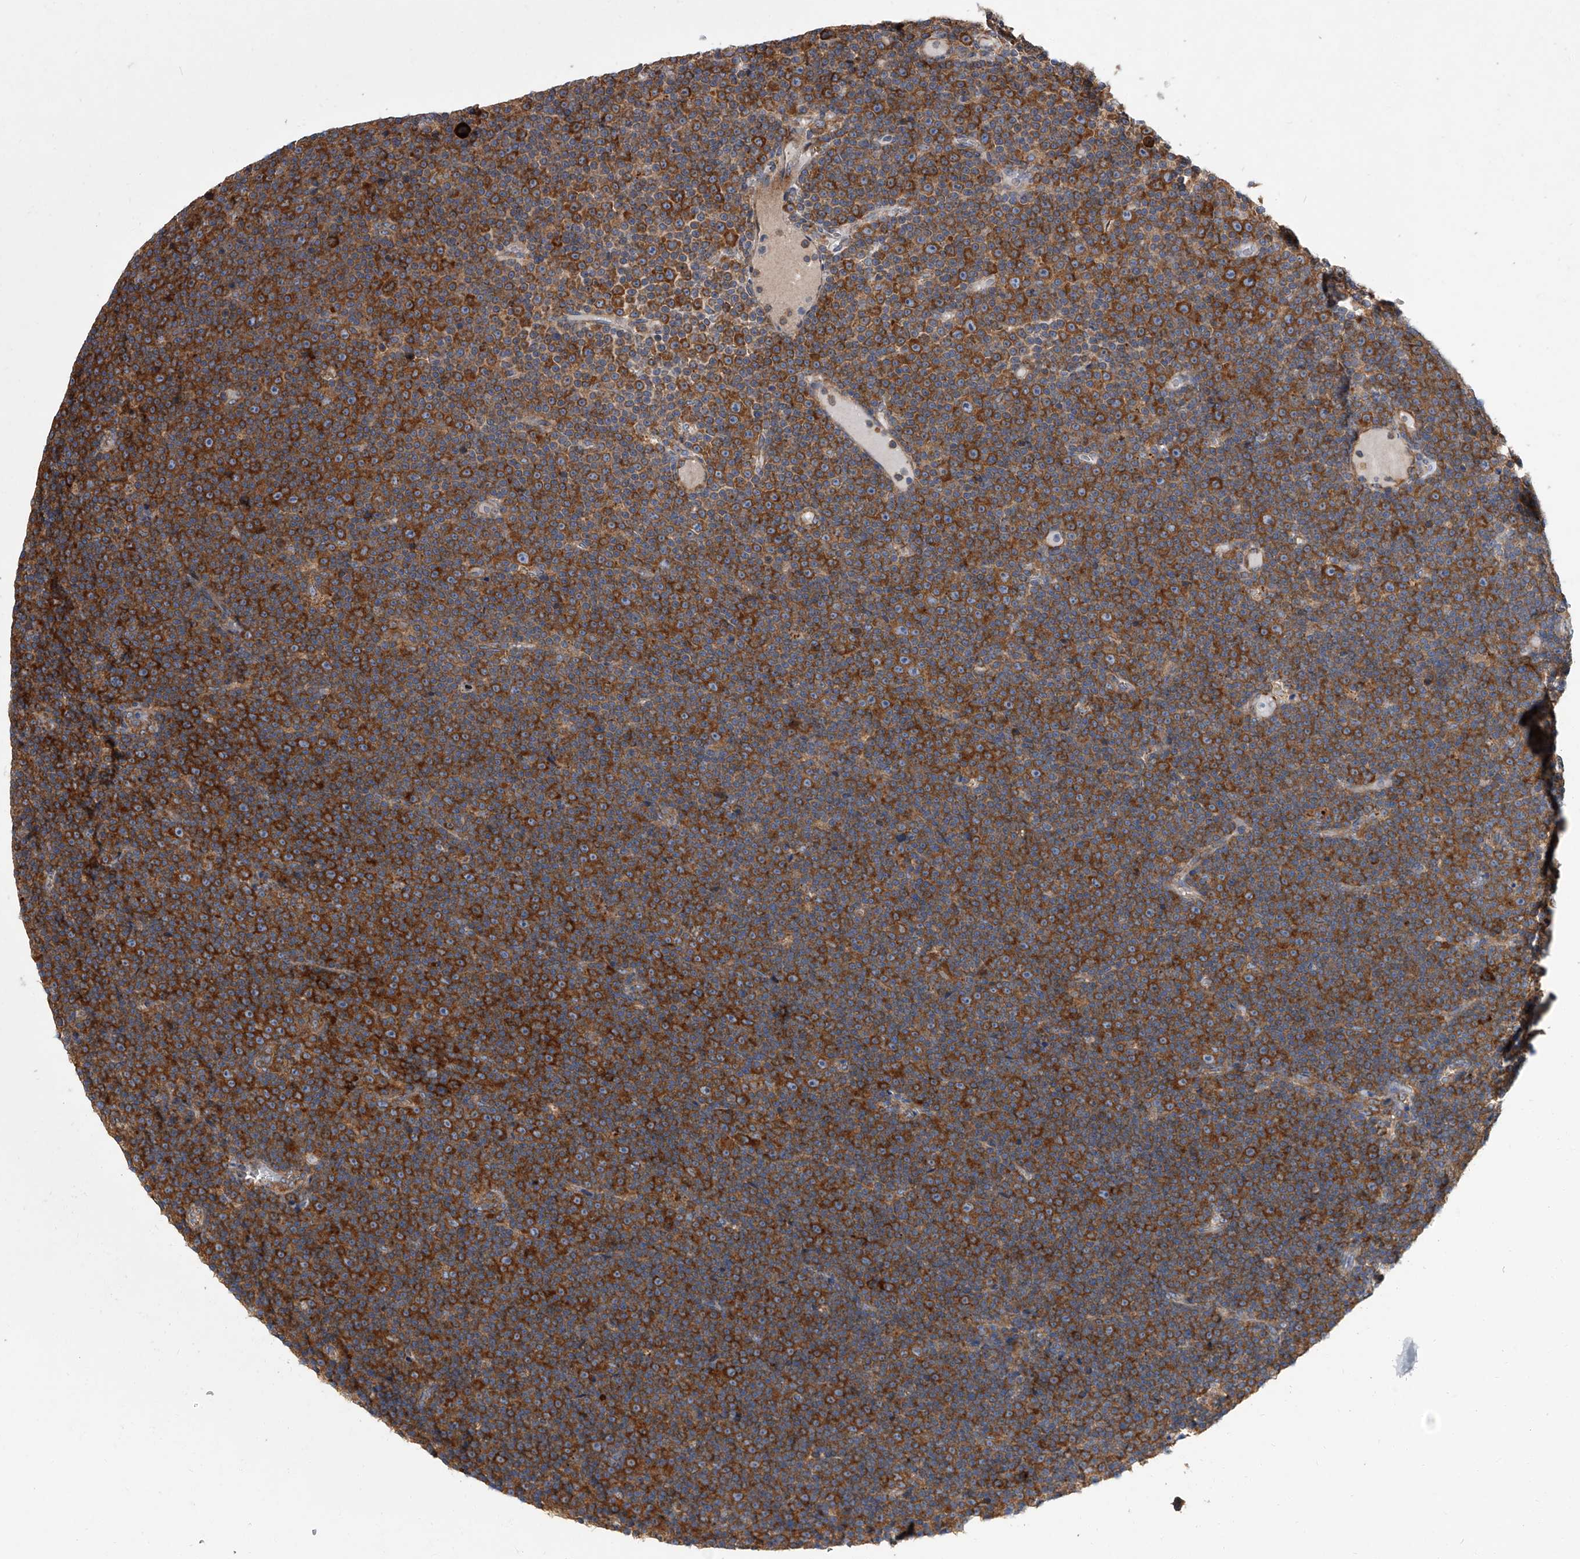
{"staining": {"intensity": "strong", "quantity": ">75%", "location": "cytoplasmic/membranous"}, "tissue": "lymphoma", "cell_type": "Tumor cells", "image_type": "cancer", "snomed": [{"axis": "morphology", "description": "Malignant lymphoma, non-Hodgkin's type, Low grade"}, {"axis": "topography", "description": "Lymph node"}], "caption": "Immunohistochemical staining of low-grade malignant lymphoma, non-Hodgkin's type exhibits high levels of strong cytoplasmic/membranous protein positivity in about >75% of tumor cells. Nuclei are stained in blue.", "gene": "EIF2S2", "patient": {"sex": "female", "age": 67}}